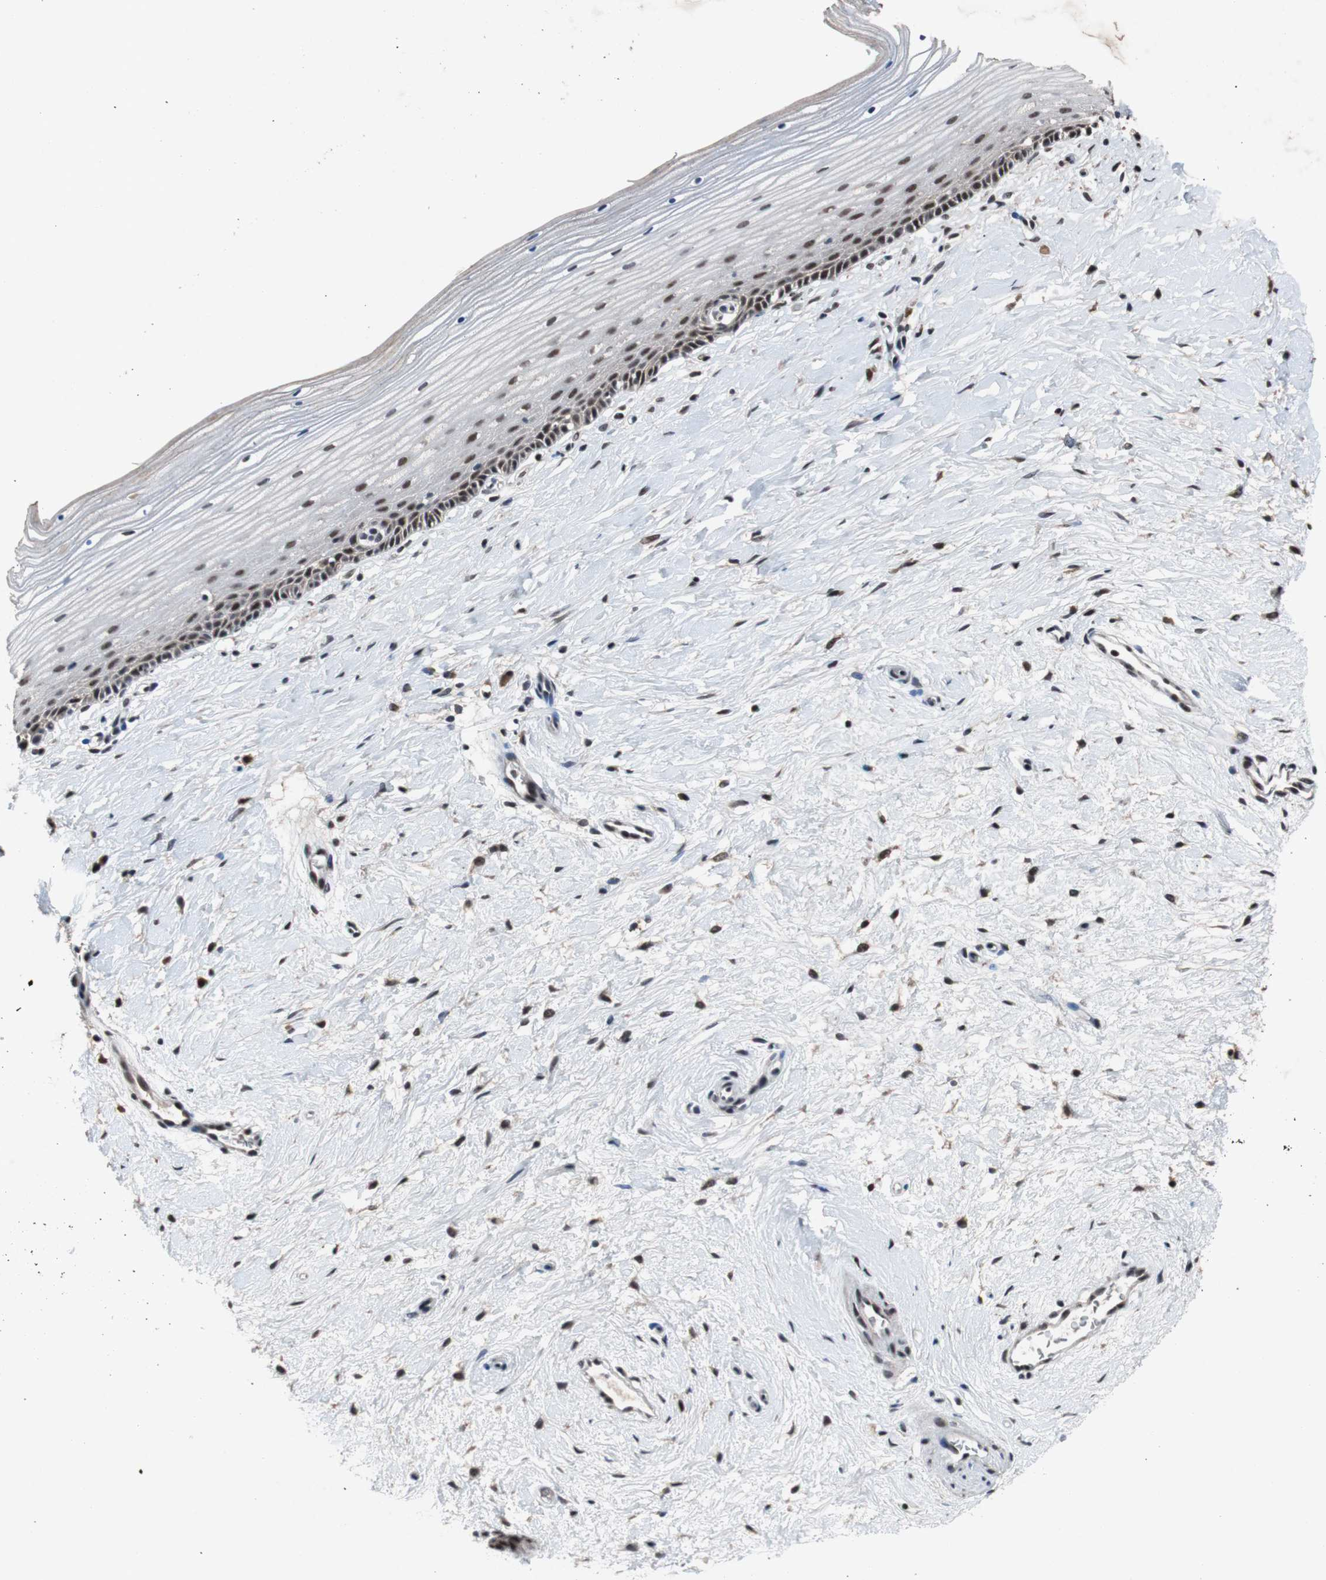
{"staining": {"intensity": "strong", "quantity": ">75%", "location": "nuclear"}, "tissue": "cervix", "cell_type": "Glandular cells", "image_type": "normal", "snomed": [{"axis": "morphology", "description": "Normal tissue, NOS"}, {"axis": "topography", "description": "Cervix"}], "caption": "Protein staining of normal cervix shows strong nuclear expression in about >75% of glandular cells.", "gene": "USP28", "patient": {"sex": "female", "age": 39}}